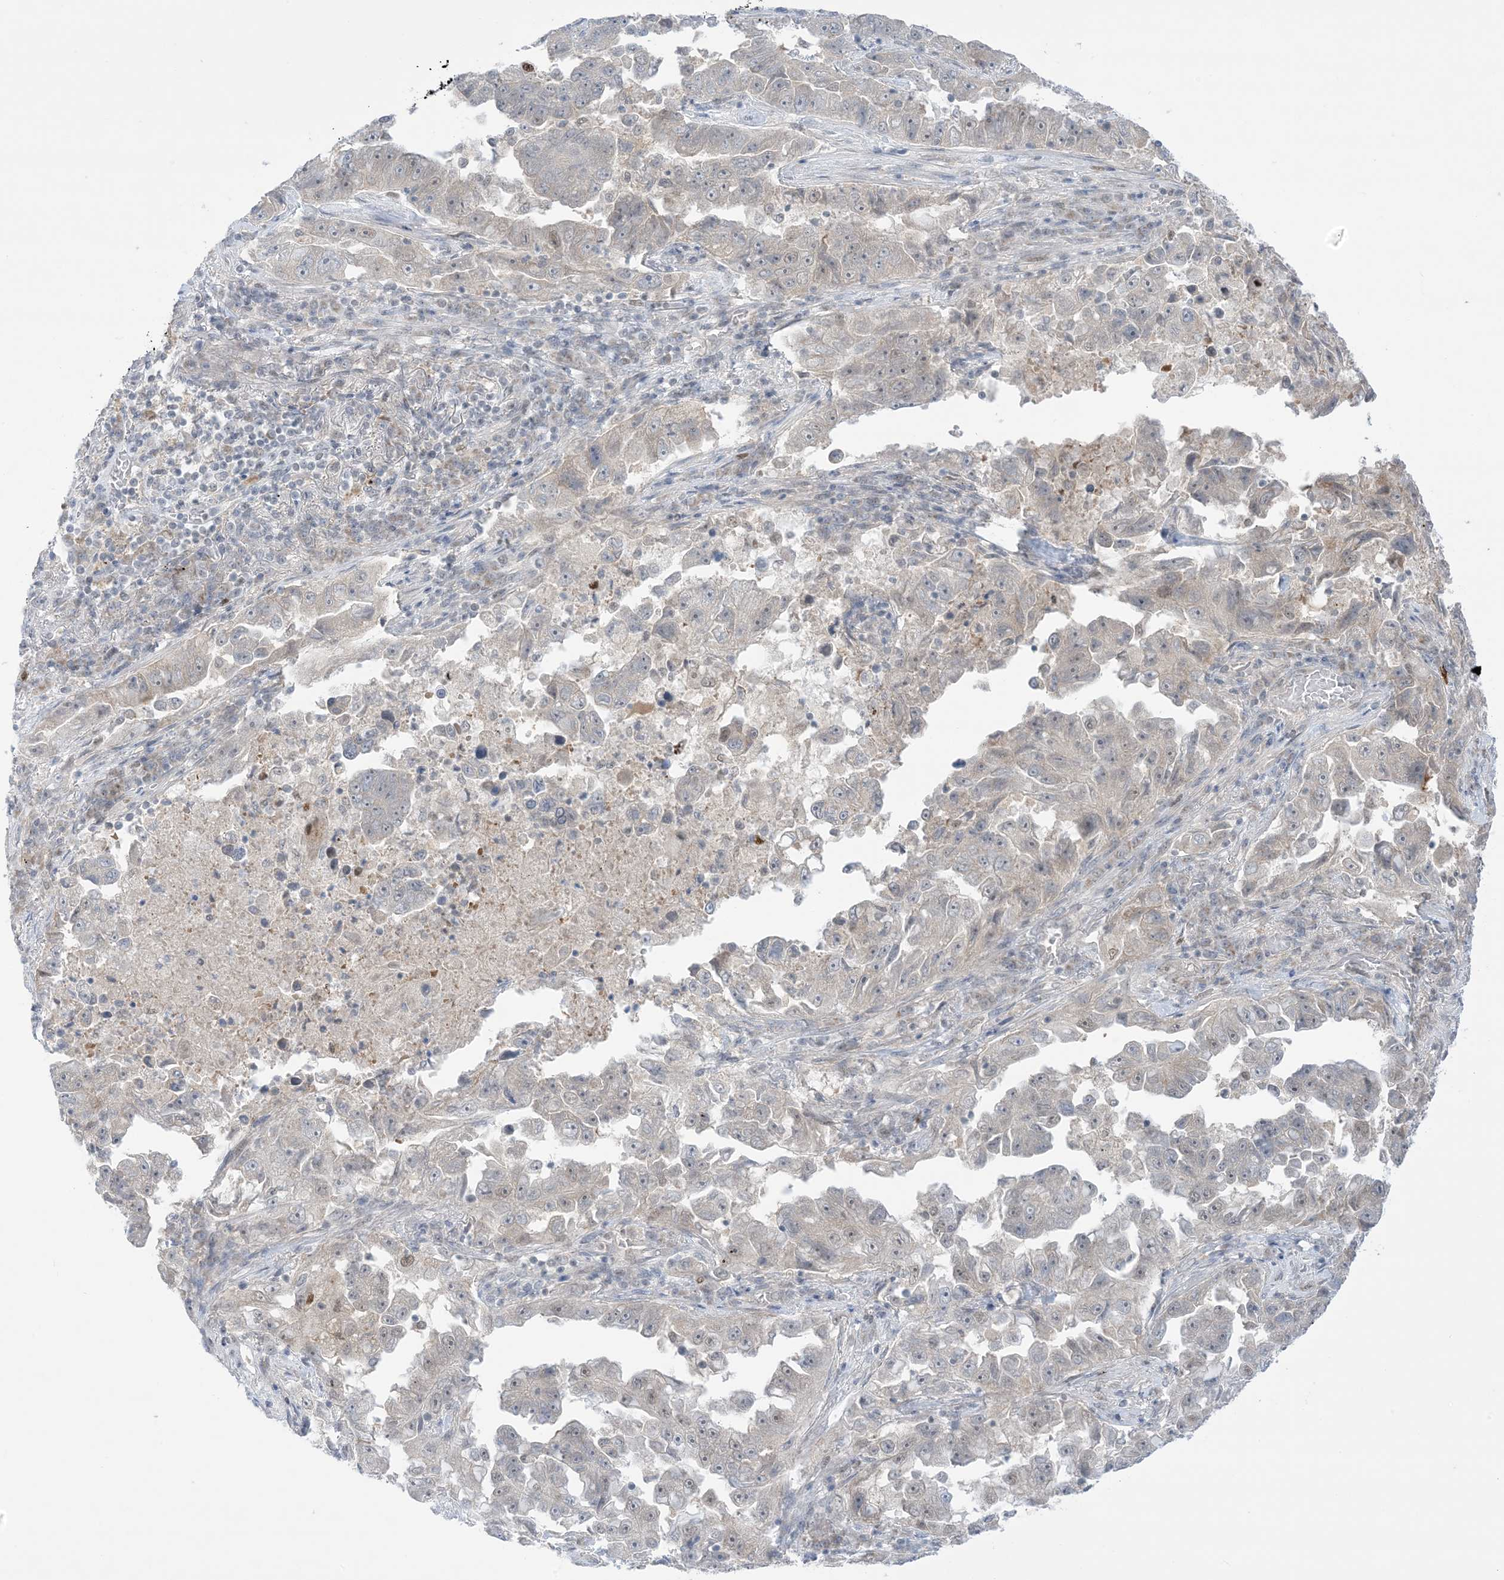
{"staining": {"intensity": "negative", "quantity": "none", "location": "none"}, "tissue": "lung cancer", "cell_type": "Tumor cells", "image_type": "cancer", "snomed": [{"axis": "morphology", "description": "Adenocarcinoma, NOS"}, {"axis": "topography", "description": "Lung"}], "caption": "Tumor cells are negative for brown protein staining in lung cancer.", "gene": "TFPT", "patient": {"sex": "female", "age": 51}}